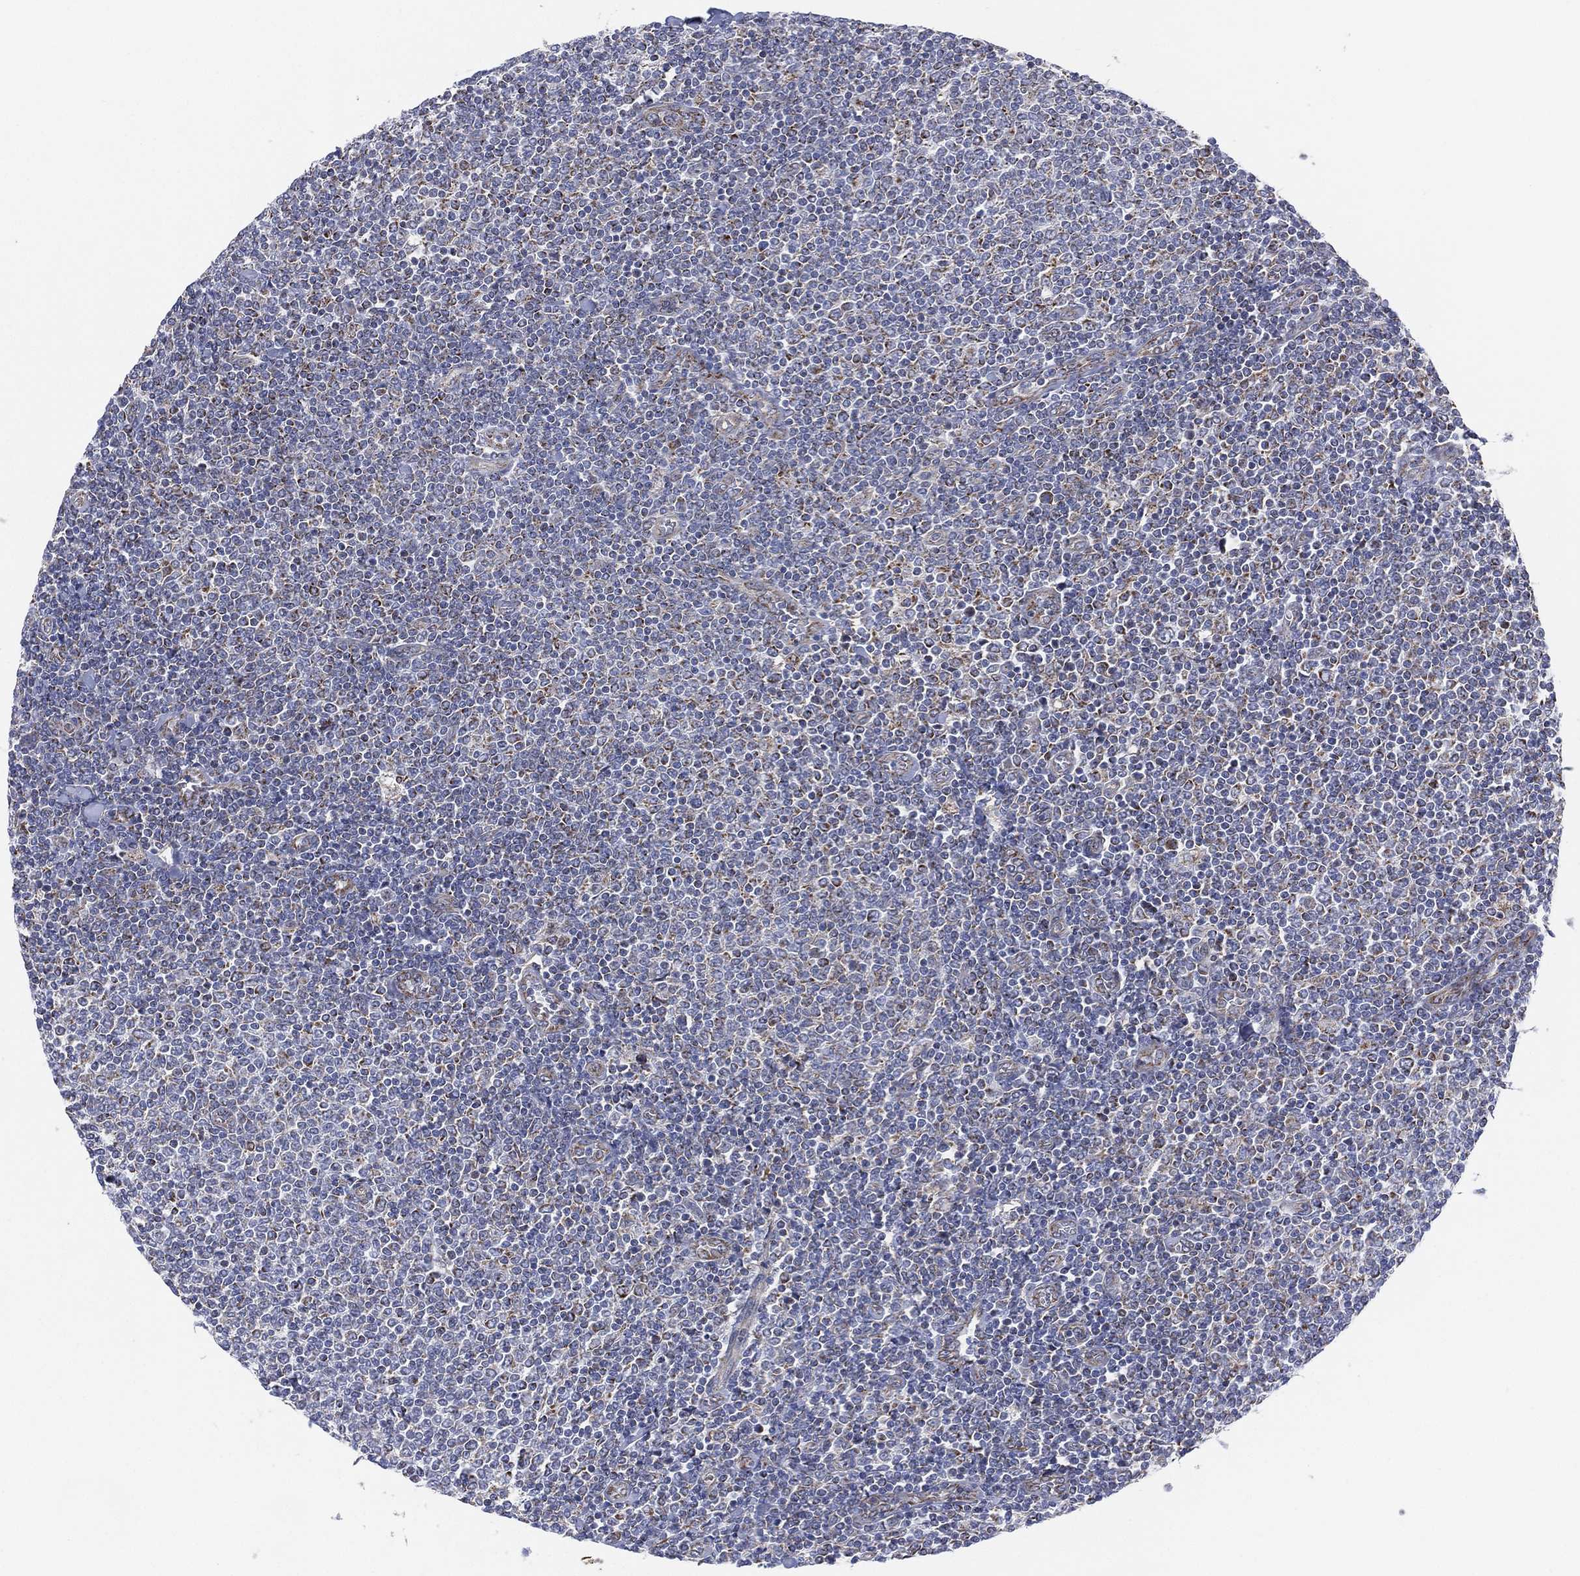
{"staining": {"intensity": "moderate", "quantity": "<25%", "location": "cytoplasmic/membranous"}, "tissue": "lymphoma", "cell_type": "Tumor cells", "image_type": "cancer", "snomed": [{"axis": "morphology", "description": "Malignant lymphoma, non-Hodgkin's type, Low grade"}, {"axis": "topography", "description": "Lymph node"}], "caption": "A brown stain shows moderate cytoplasmic/membranous staining of a protein in human low-grade malignant lymphoma, non-Hodgkin's type tumor cells. (IHC, brightfield microscopy, high magnification).", "gene": "INA", "patient": {"sex": "male", "age": 52}}